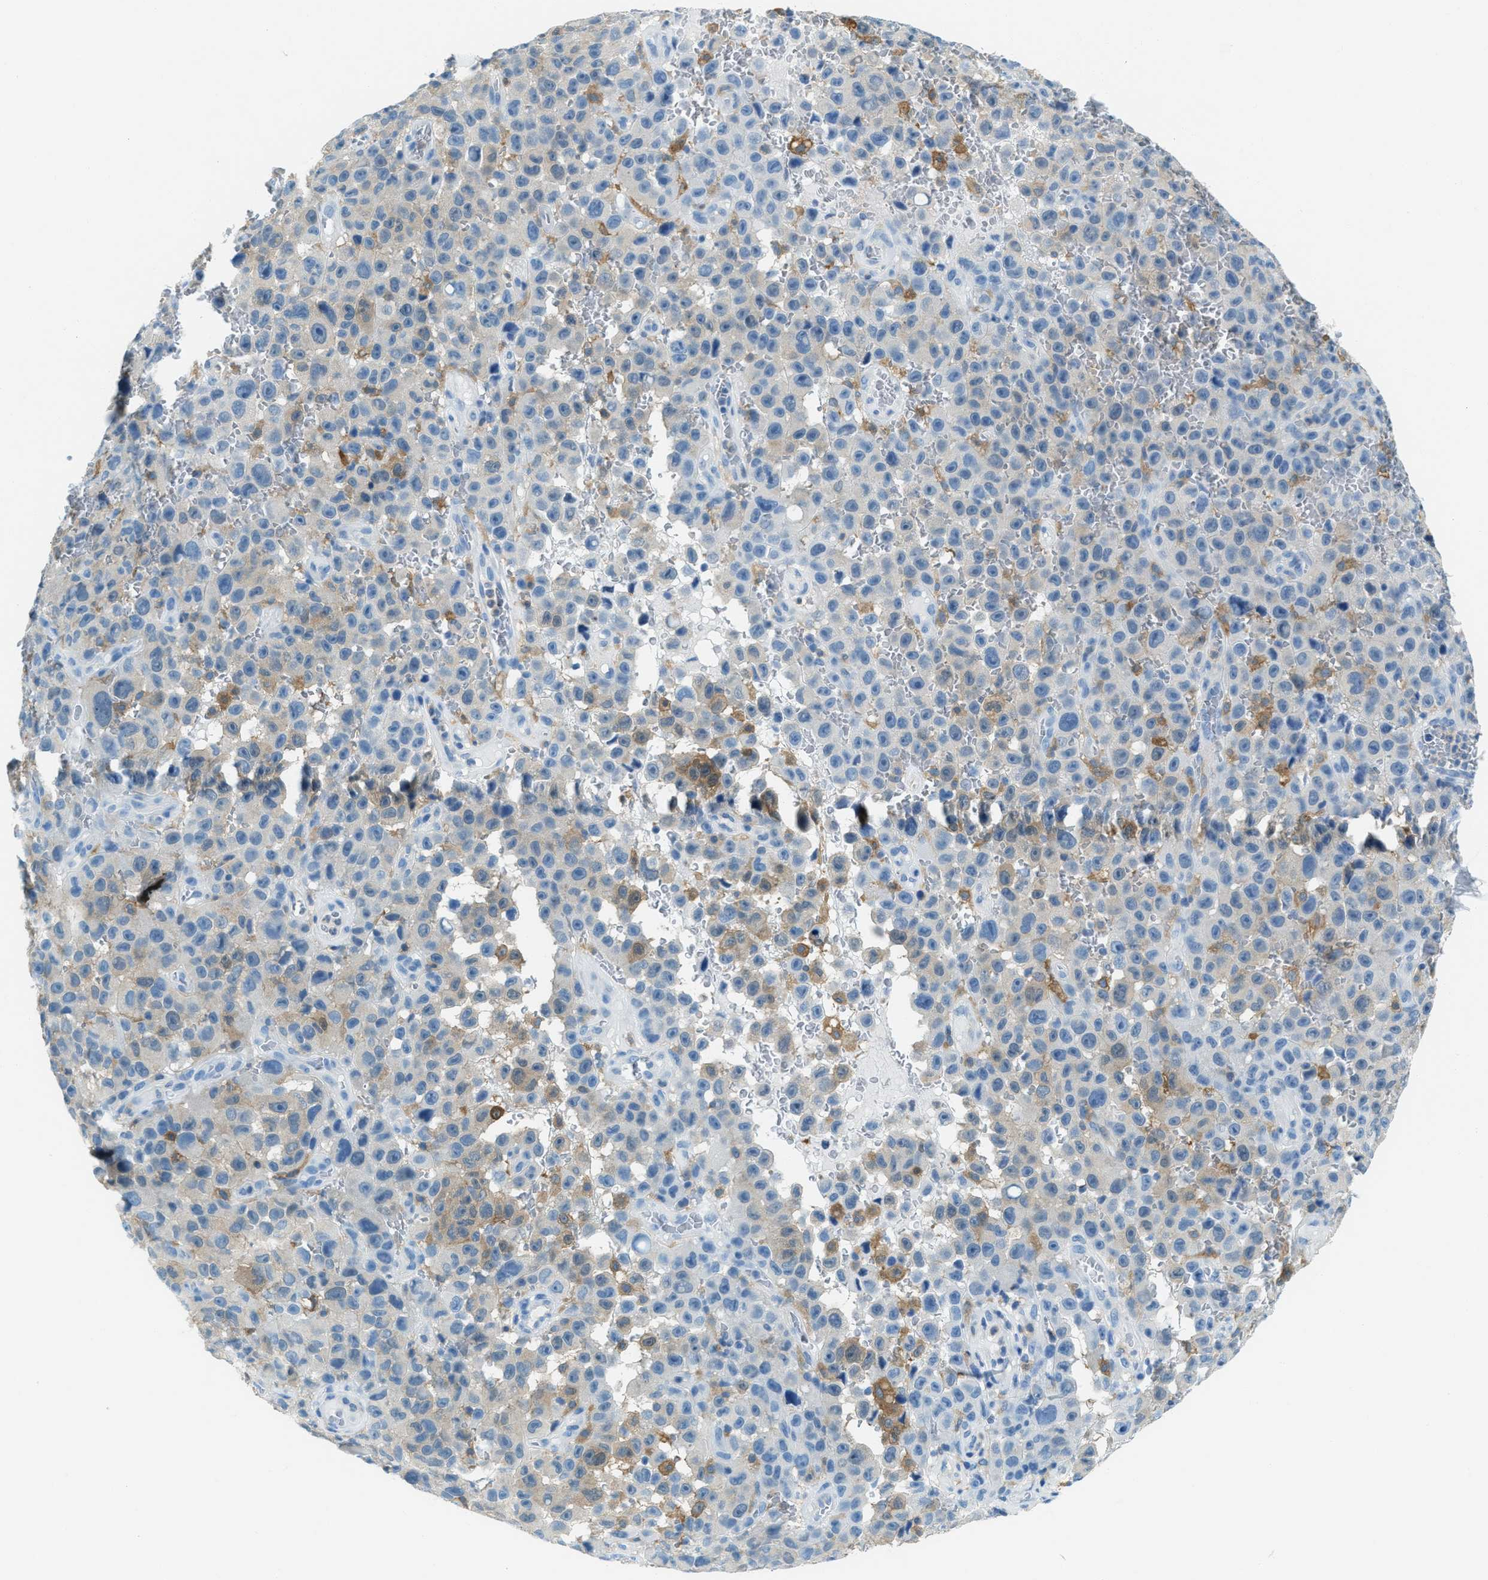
{"staining": {"intensity": "moderate", "quantity": "<25%", "location": "cytoplasmic/membranous"}, "tissue": "melanoma", "cell_type": "Tumor cells", "image_type": "cancer", "snomed": [{"axis": "morphology", "description": "Malignant melanoma, NOS"}, {"axis": "topography", "description": "Skin"}], "caption": "Human malignant melanoma stained with a brown dye exhibits moderate cytoplasmic/membranous positive staining in approximately <25% of tumor cells.", "gene": "MATCAP2", "patient": {"sex": "female", "age": 82}}